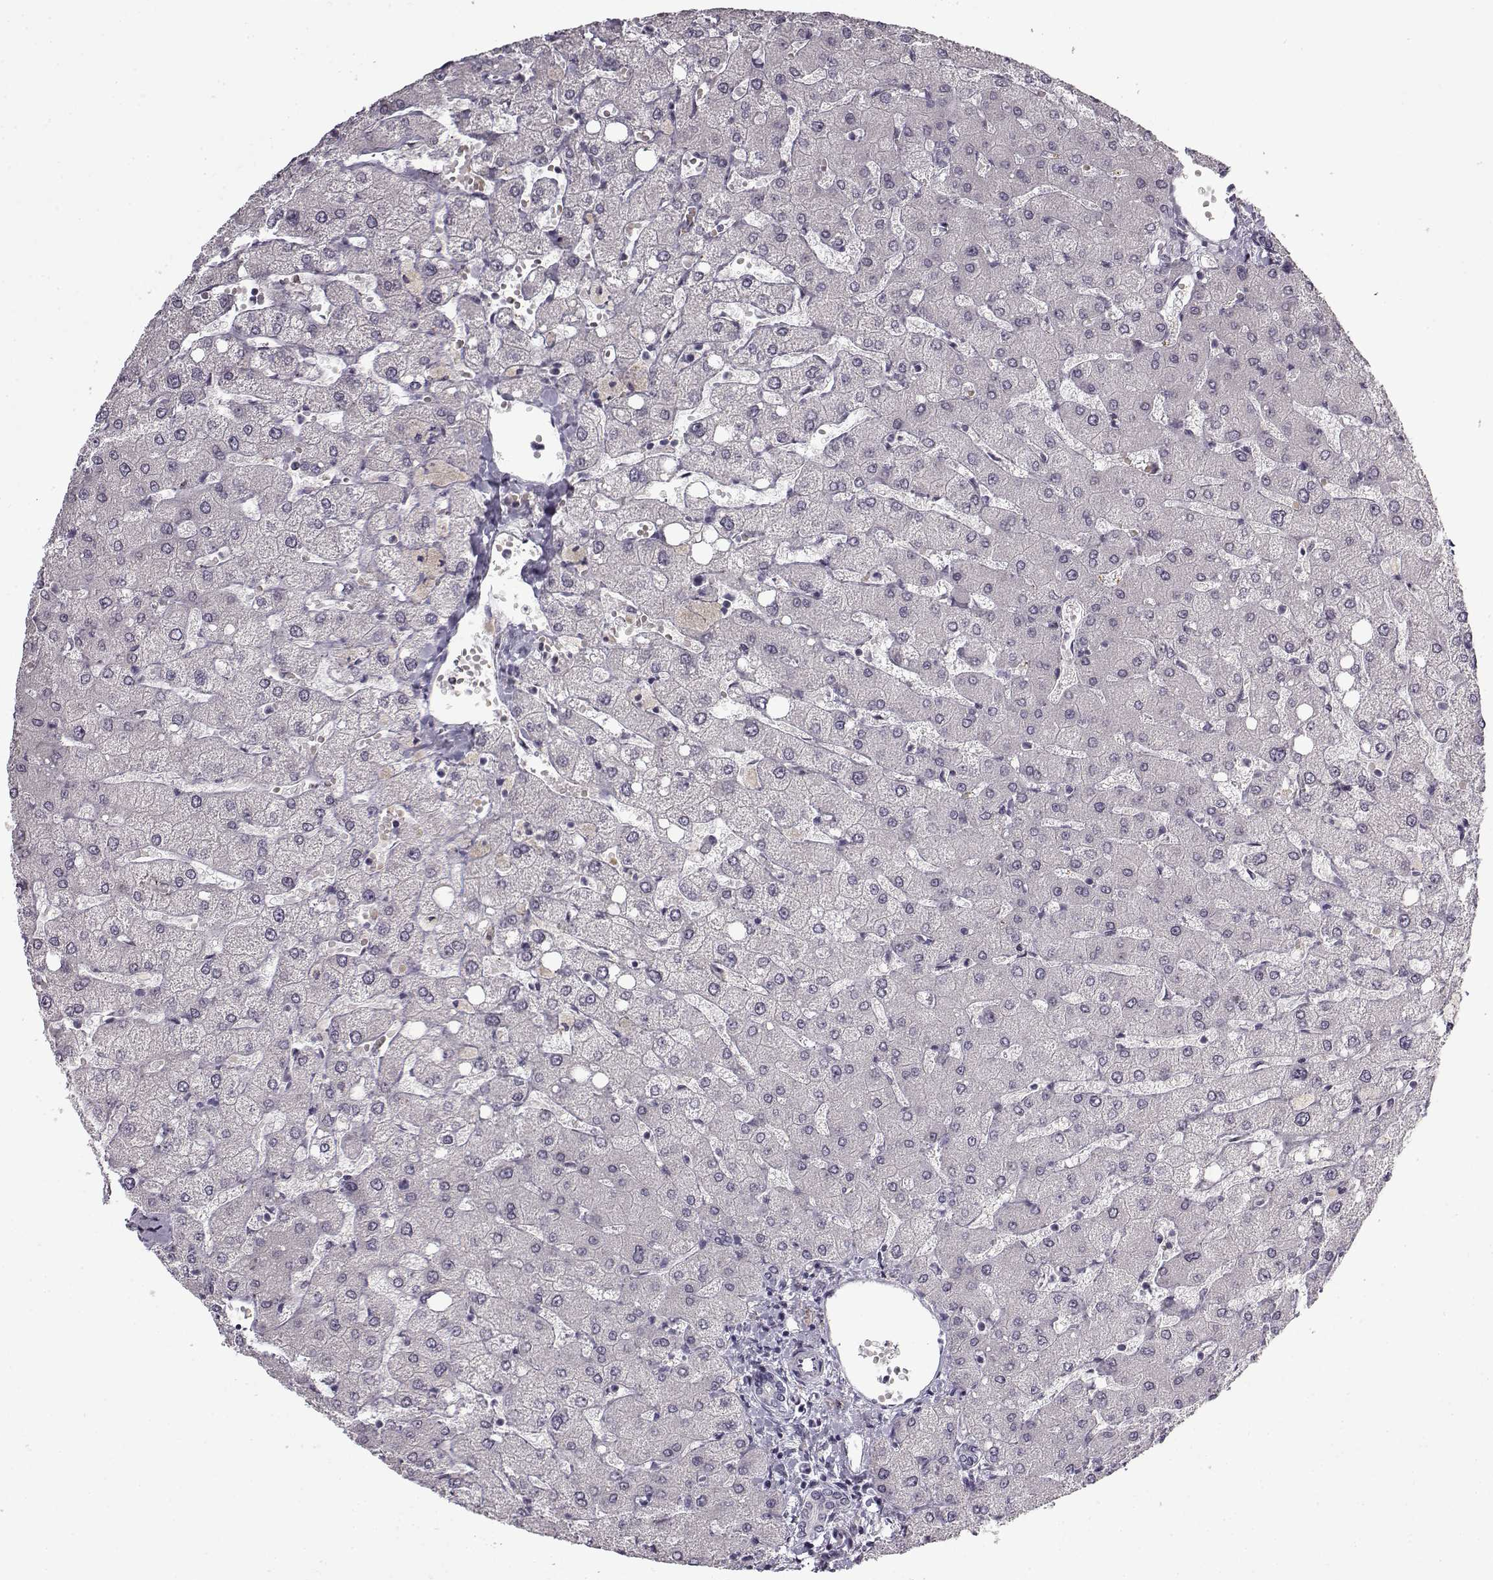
{"staining": {"intensity": "negative", "quantity": "none", "location": "none"}, "tissue": "liver", "cell_type": "Cholangiocytes", "image_type": "normal", "snomed": [{"axis": "morphology", "description": "Normal tissue, NOS"}, {"axis": "topography", "description": "Liver"}], "caption": "Cholangiocytes show no significant protein staining in unremarkable liver. (Stains: DAB (3,3'-diaminobenzidine) IHC with hematoxylin counter stain, Microscopy: brightfield microscopy at high magnification).", "gene": "SNCA", "patient": {"sex": "female", "age": 54}}